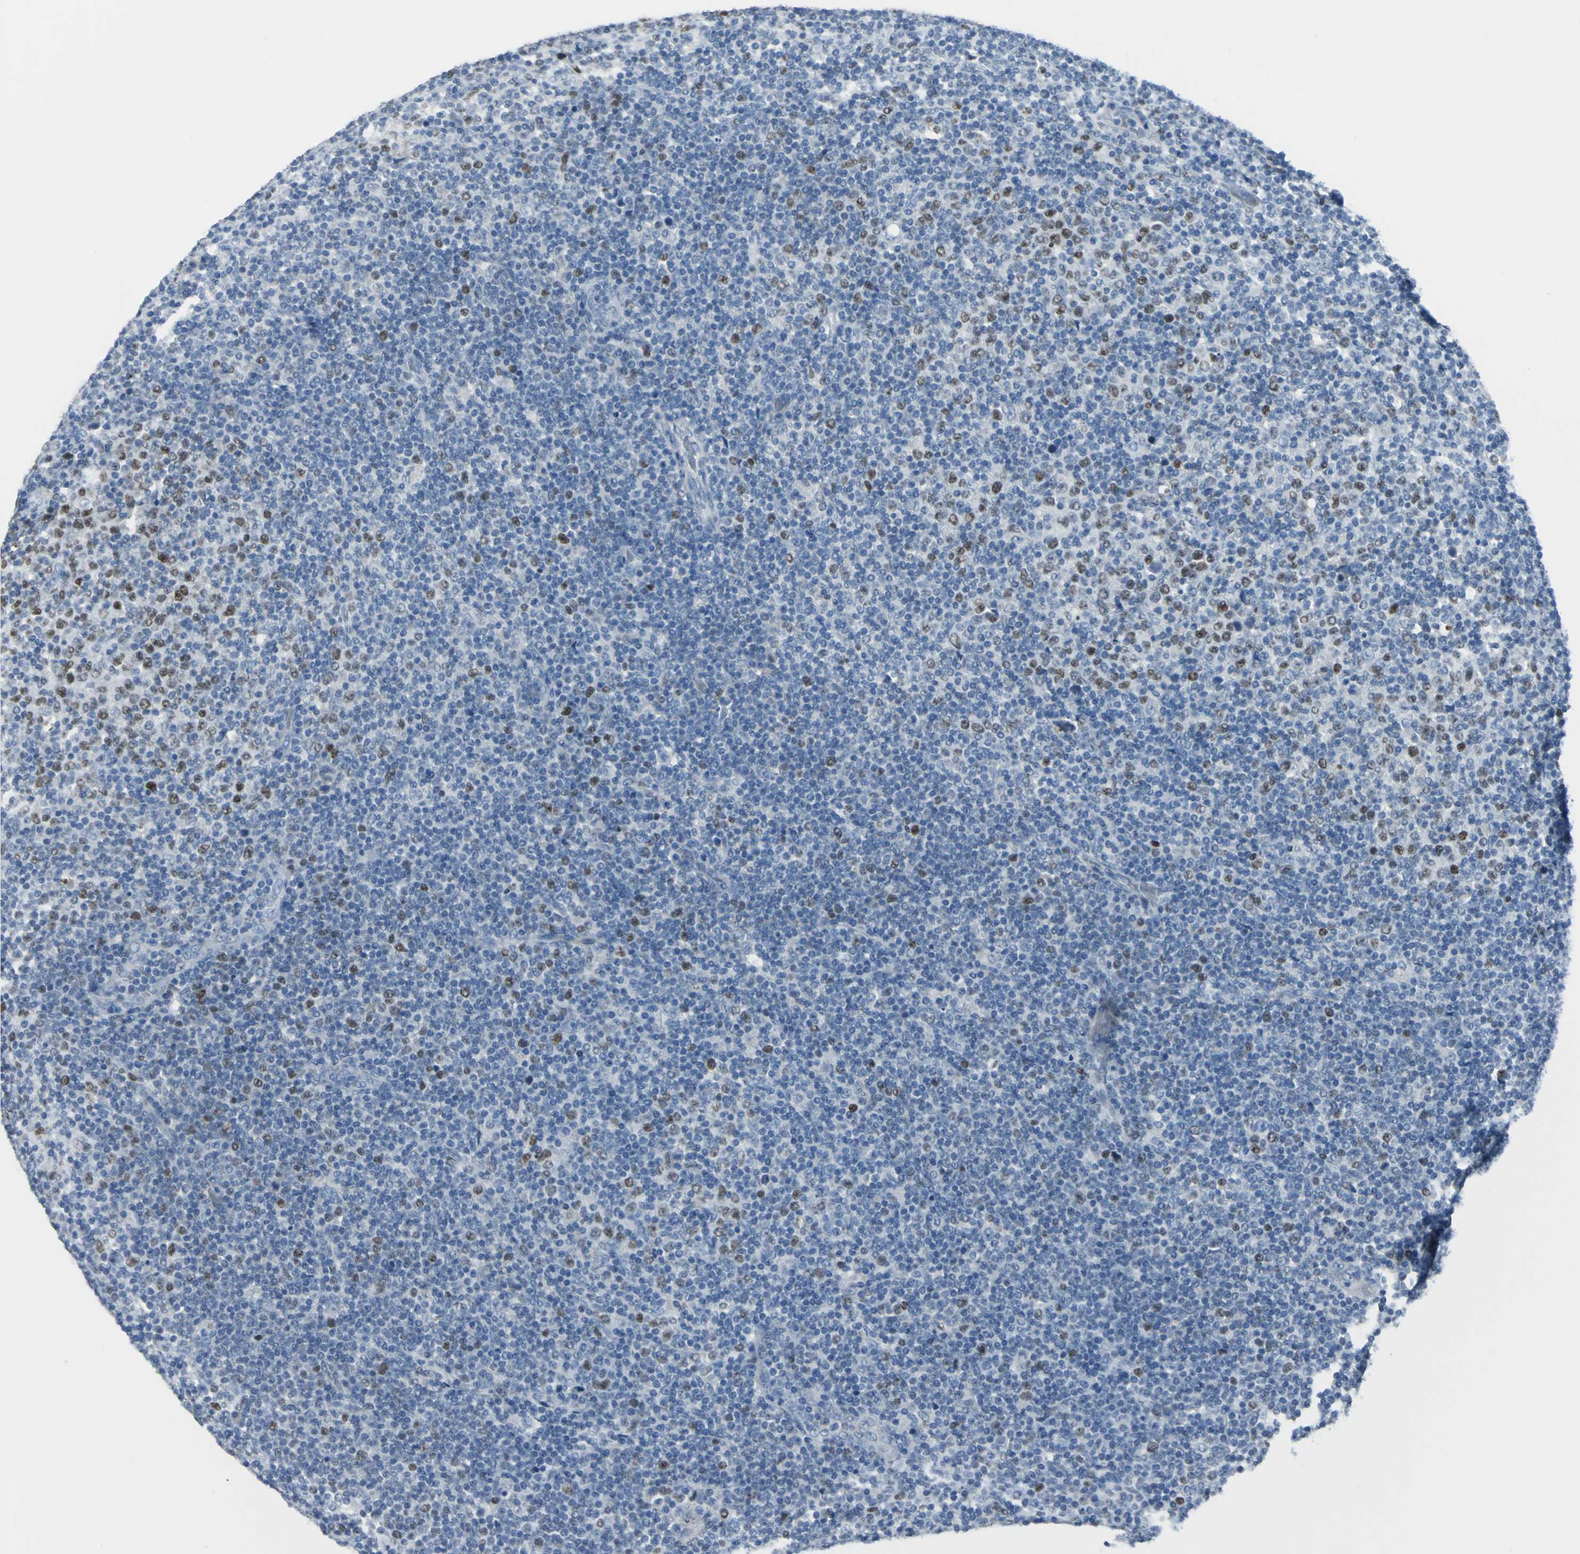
{"staining": {"intensity": "moderate", "quantity": "<25%", "location": "nuclear"}, "tissue": "lymphoma", "cell_type": "Tumor cells", "image_type": "cancer", "snomed": [{"axis": "morphology", "description": "Malignant lymphoma, non-Hodgkin's type, Low grade"}, {"axis": "topography", "description": "Lymph node"}], "caption": "Malignant lymphoma, non-Hodgkin's type (low-grade) tissue demonstrates moderate nuclear positivity in about <25% of tumor cells, visualized by immunohistochemistry.", "gene": "MCM3", "patient": {"sex": "male", "age": 70}}